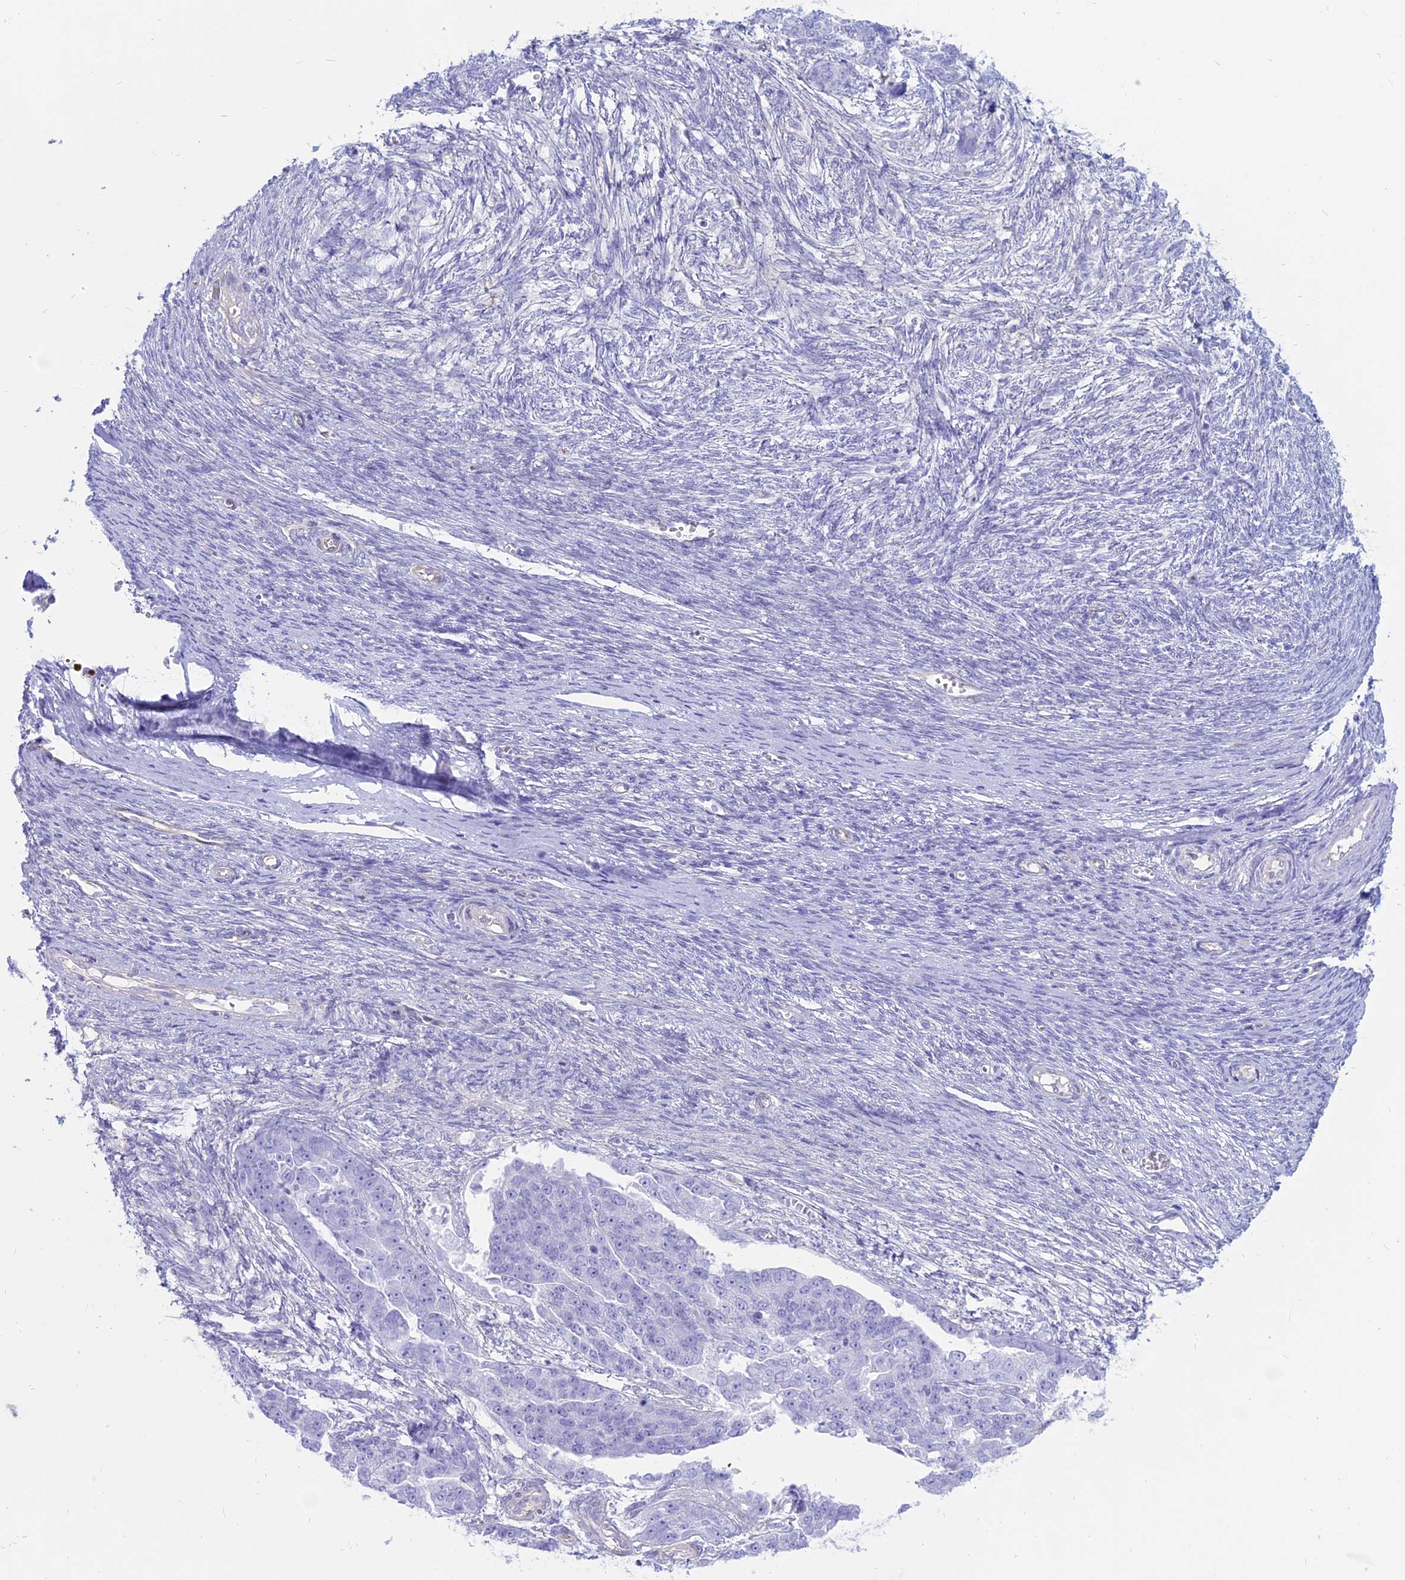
{"staining": {"intensity": "negative", "quantity": "none", "location": "none"}, "tissue": "ovarian cancer", "cell_type": "Tumor cells", "image_type": "cancer", "snomed": [{"axis": "morphology", "description": "Cystadenocarcinoma, serous, NOS"}, {"axis": "topography", "description": "Ovary"}], "caption": "Immunohistochemistry histopathology image of neoplastic tissue: ovarian serous cystadenocarcinoma stained with DAB shows no significant protein expression in tumor cells. (DAB immunohistochemistry with hematoxylin counter stain).", "gene": "OR2AE1", "patient": {"sex": "female", "age": 44}}